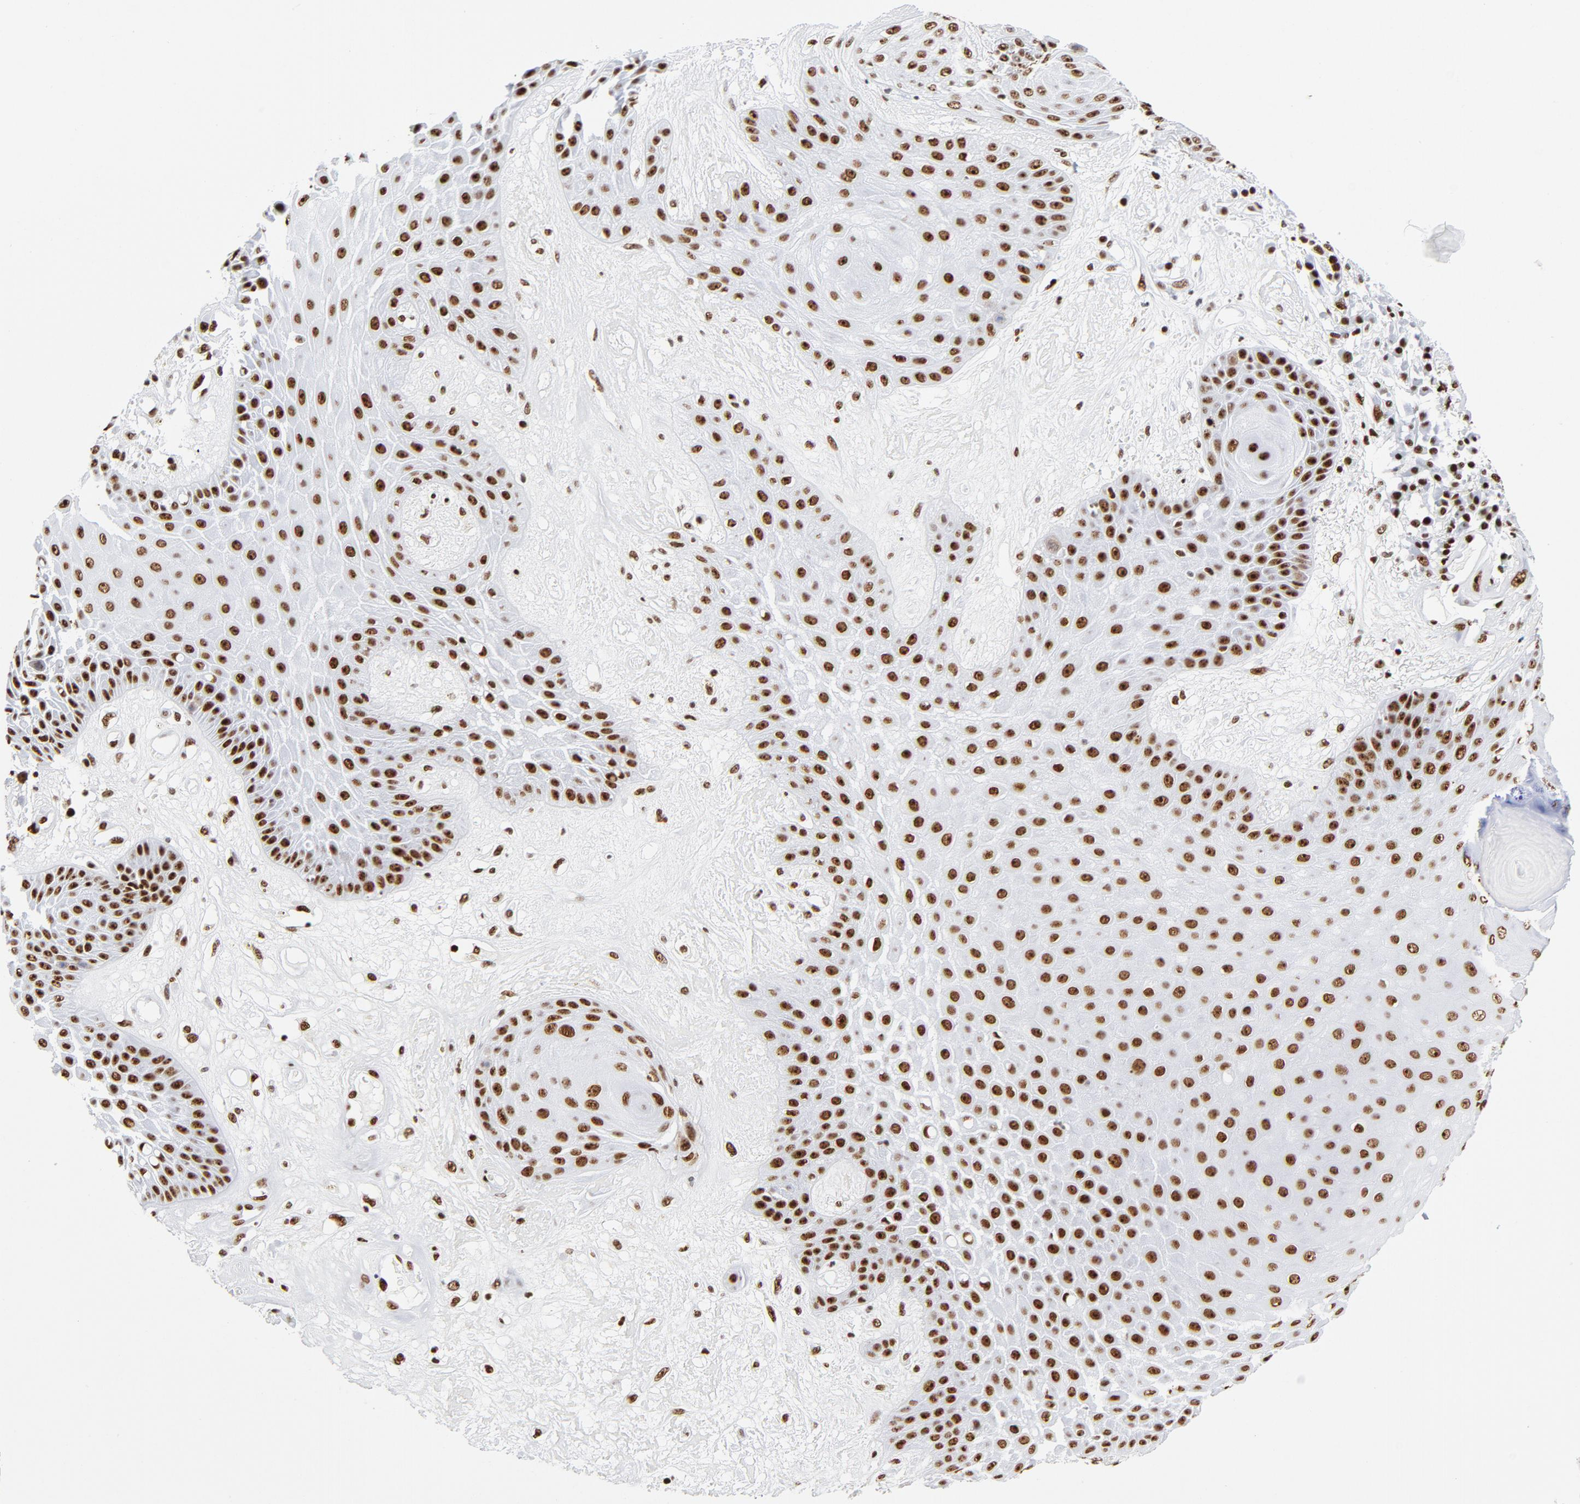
{"staining": {"intensity": "strong", "quantity": ">75%", "location": "nuclear"}, "tissue": "skin cancer", "cell_type": "Tumor cells", "image_type": "cancer", "snomed": [{"axis": "morphology", "description": "Squamous cell carcinoma, NOS"}, {"axis": "topography", "description": "Skin"}], "caption": "A brown stain shows strong nuclear positivity of a protein in human skin cancer tumor cells. Nuclei are stained in blue.", "gene": "XRCC5", "patient": {"sex": "male", "age": 65}}